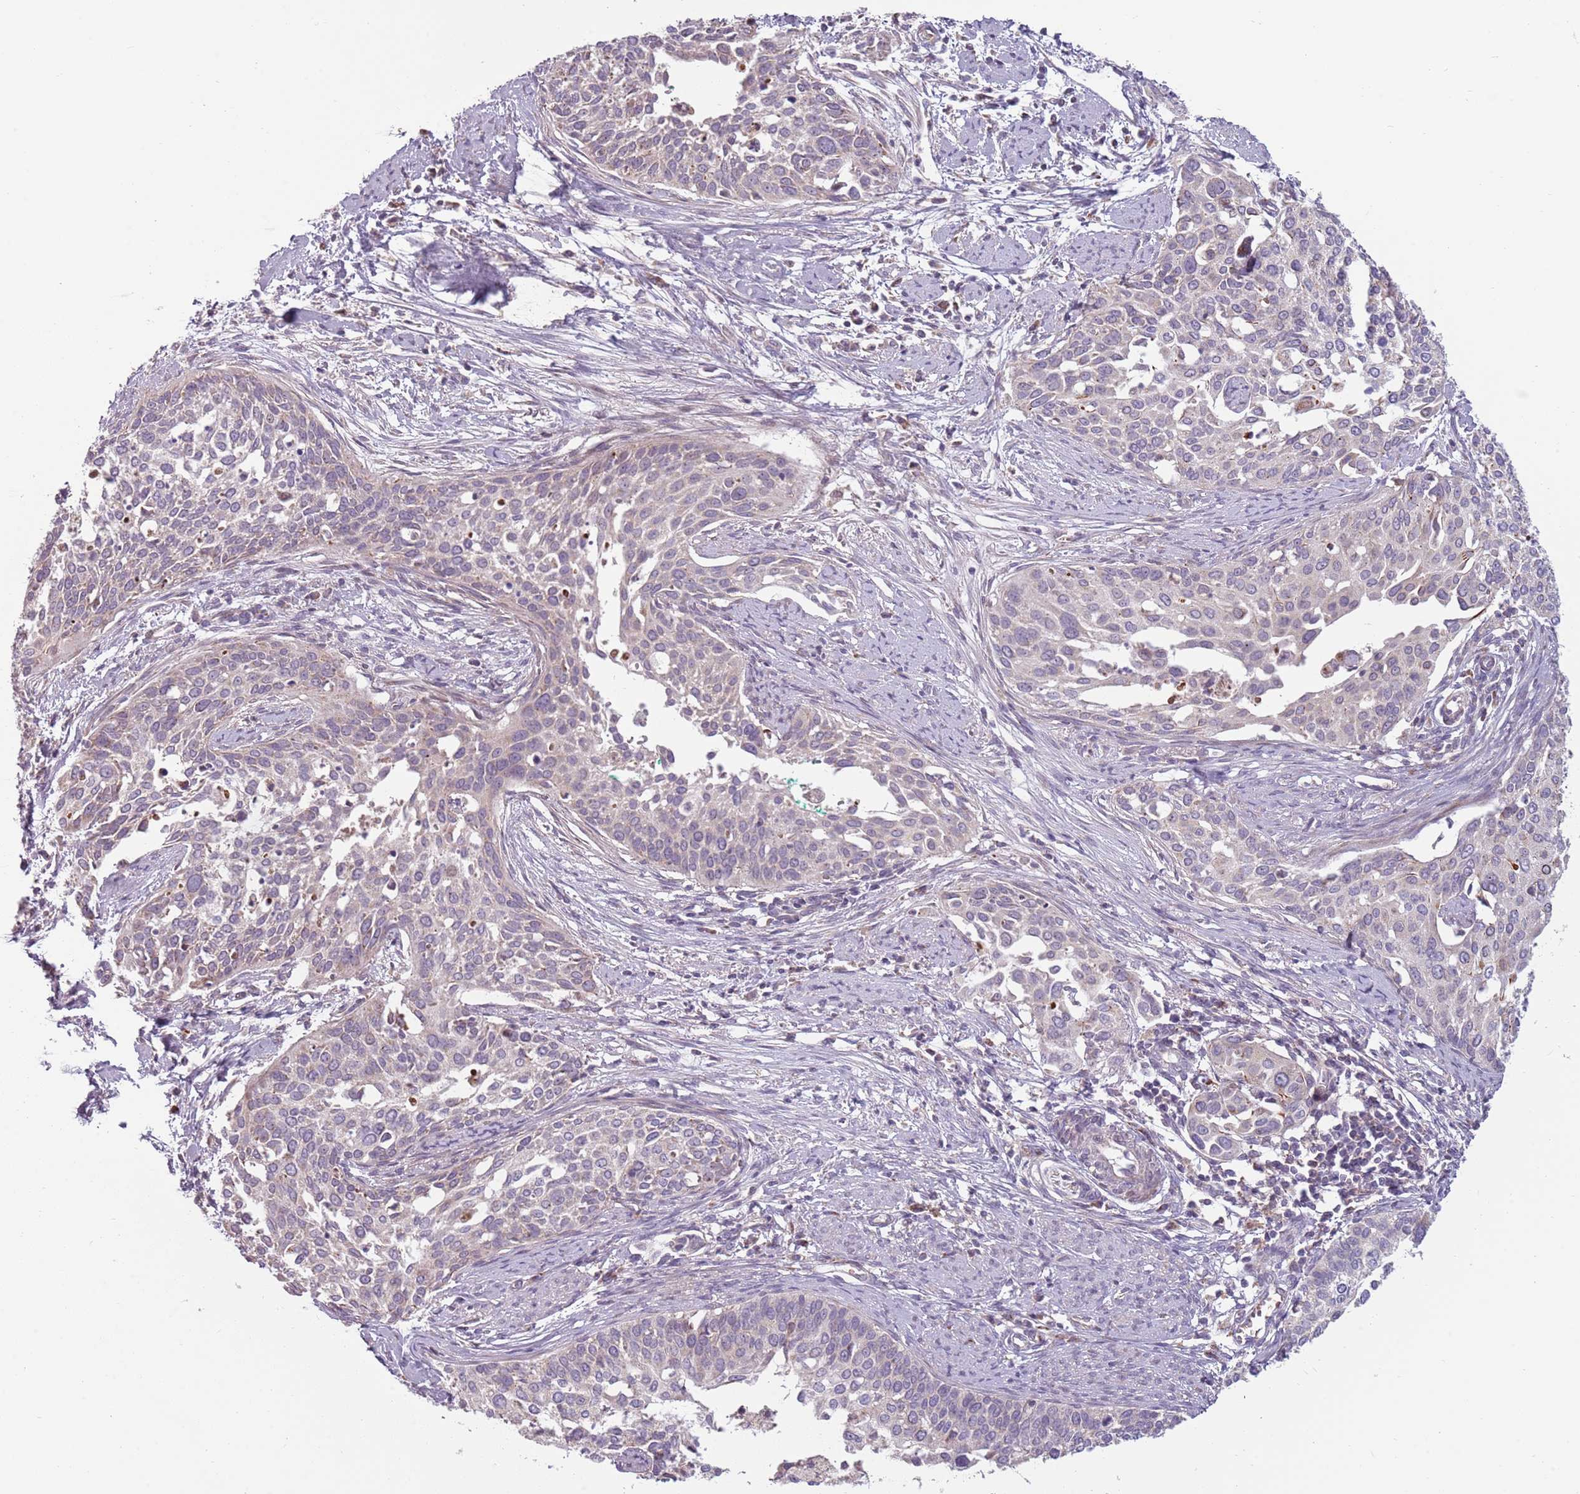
{"staining": {"intensity": "negative", "quantity": "none", "location": "none"}, "tissue": "cervical cancer", "cell_type": "Tumor cells", "image_type": "cancer", "snomed": [{"axis": "morphology", "description": "Squamous cell carcinoma, NOS"}, {"axis": "topography", "description": "Cervix"}], "caption": "Human squamous cell carcinoma (cervical) stained for a protein using immunohistochemistry exhibits no staining in tumor cells.", "gene": "ZNF530", "patient": {"sex": "female", "age": 44}}